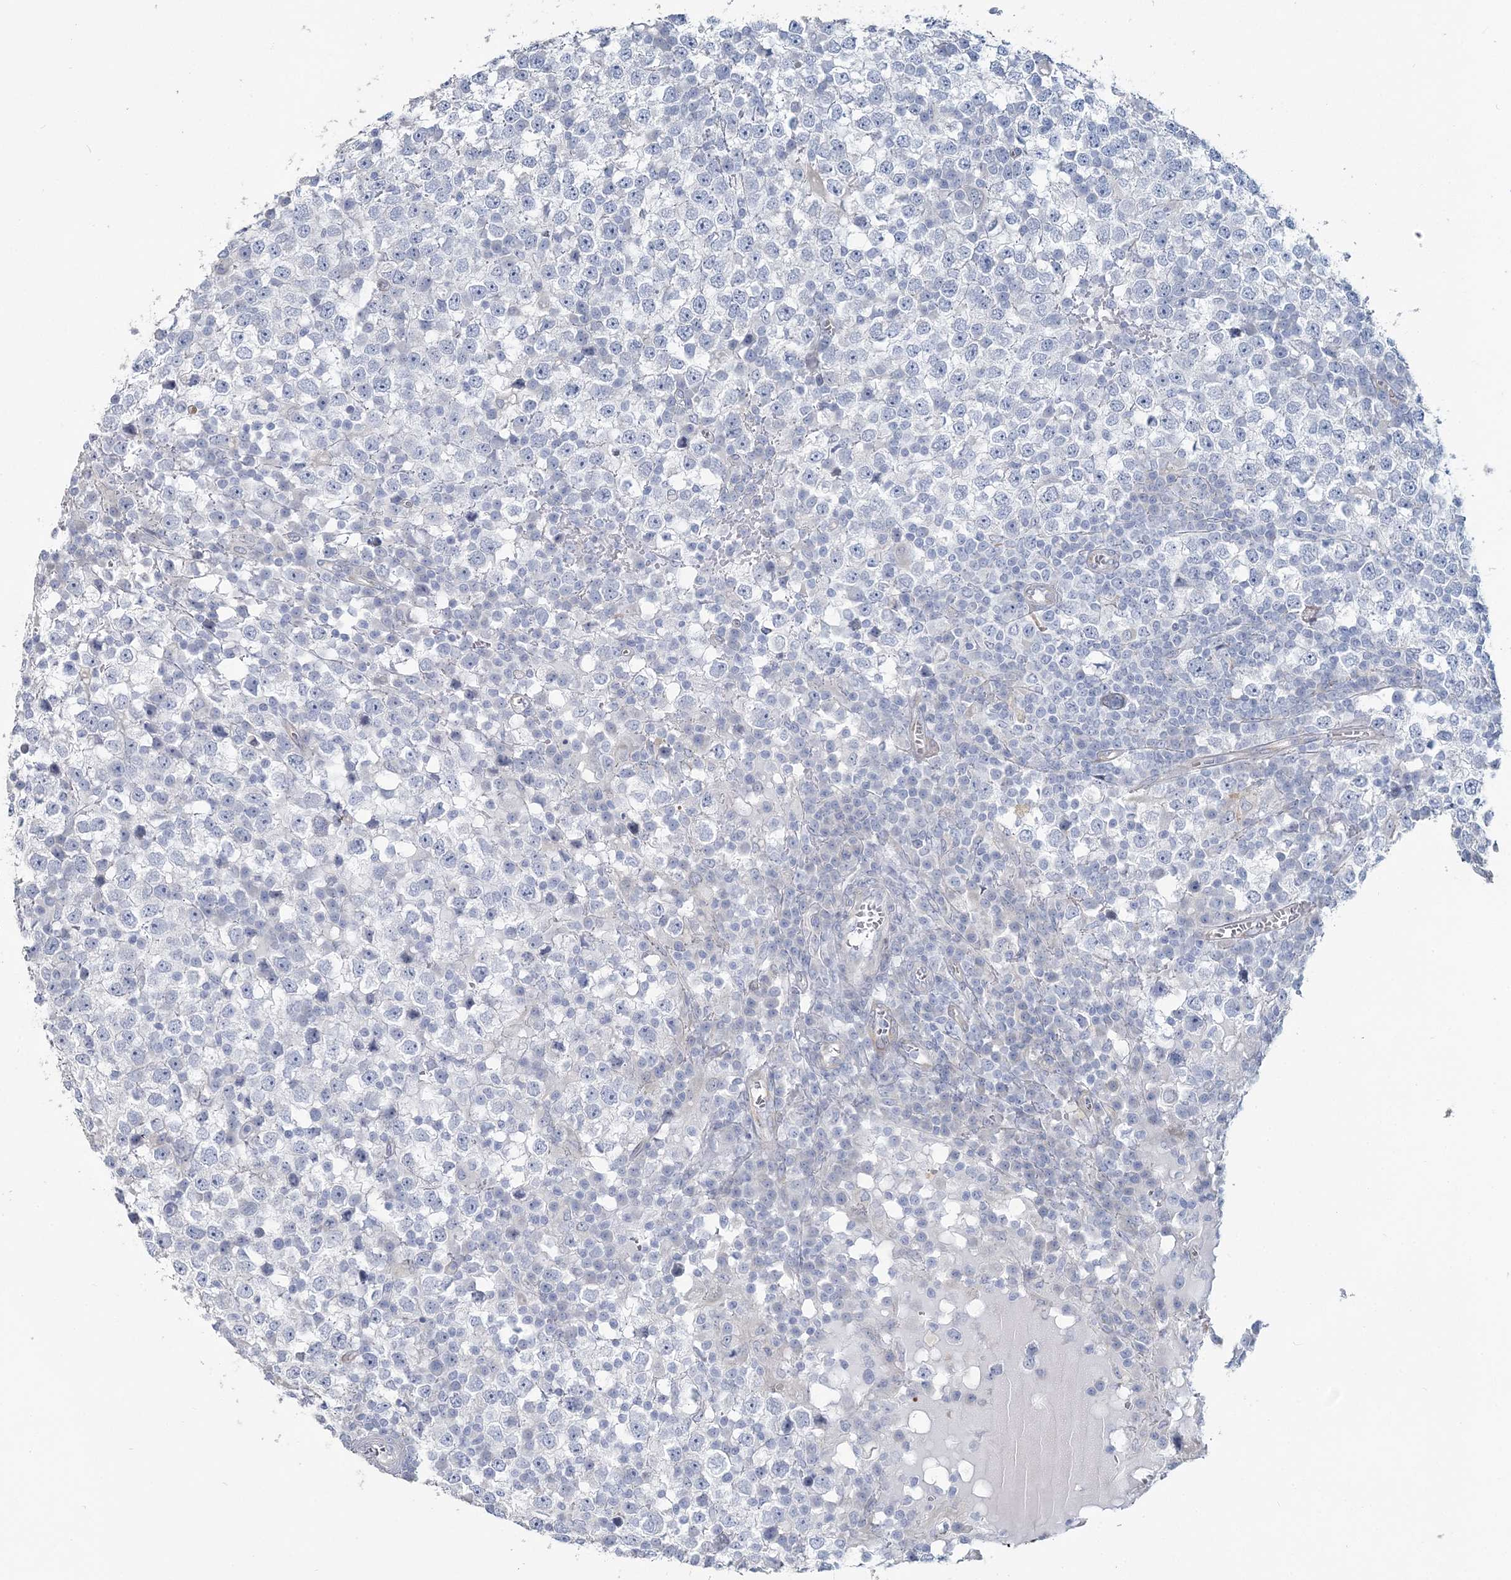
{"staining": {"intensity": "negative", "quantity": "none", "location": "none"}, "tissue": "testis cancer", "cell_type": "Tumor cells", "image_type": "cancer", "snomed": [{"axis": "morphology", "description": "Seminoma, NOS"}, {"axis": "topography", "description": "Testis"}], "caption": "Photomicrograph shows no protein expression in tumor cells of testis seminoma tissue.", "gene": "CMBL", "patient": {"sex": "male", "age": 65}}